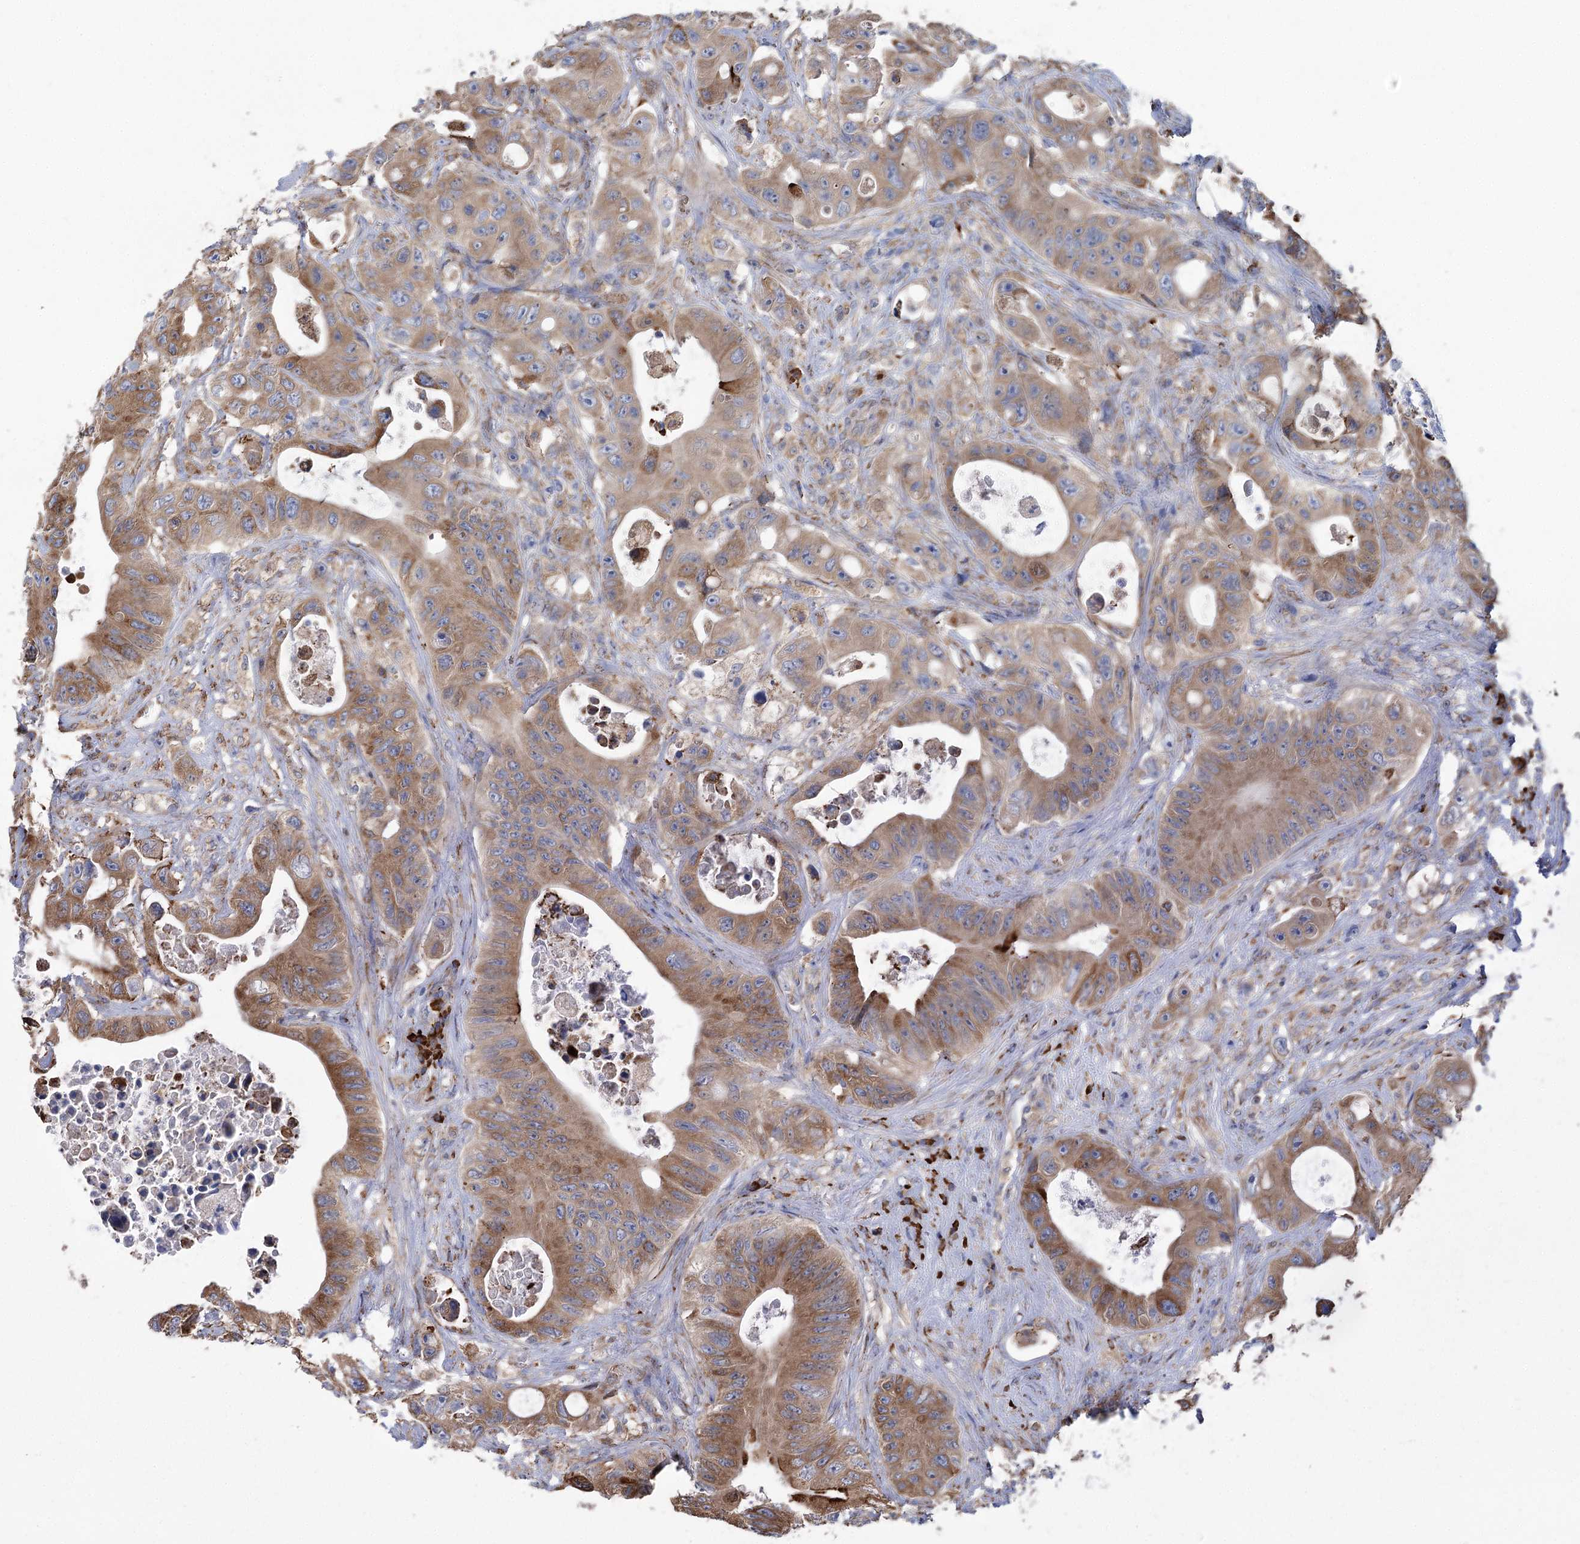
{"staining": {"intensity": "moderate", "quantity": ">75%", "location": "cytoplasmic/membranous"}, "tissue": "colorectal cancer", "cell_type": "Tumor cells", "image_type": "cancer", "snomed": [{"axis": "morphology", "description": "Adenocarcinoma, NOS"}, {"axis": "topography", "description": "Colon"}], "caption": "A medium amount of moderate cytoplasmic/membranous staining is appreciated in about >75% of tumor cells in colorectal cancer tissue.", "gene": "METTL24", "patient": {"sex": "female", "age": 46}}